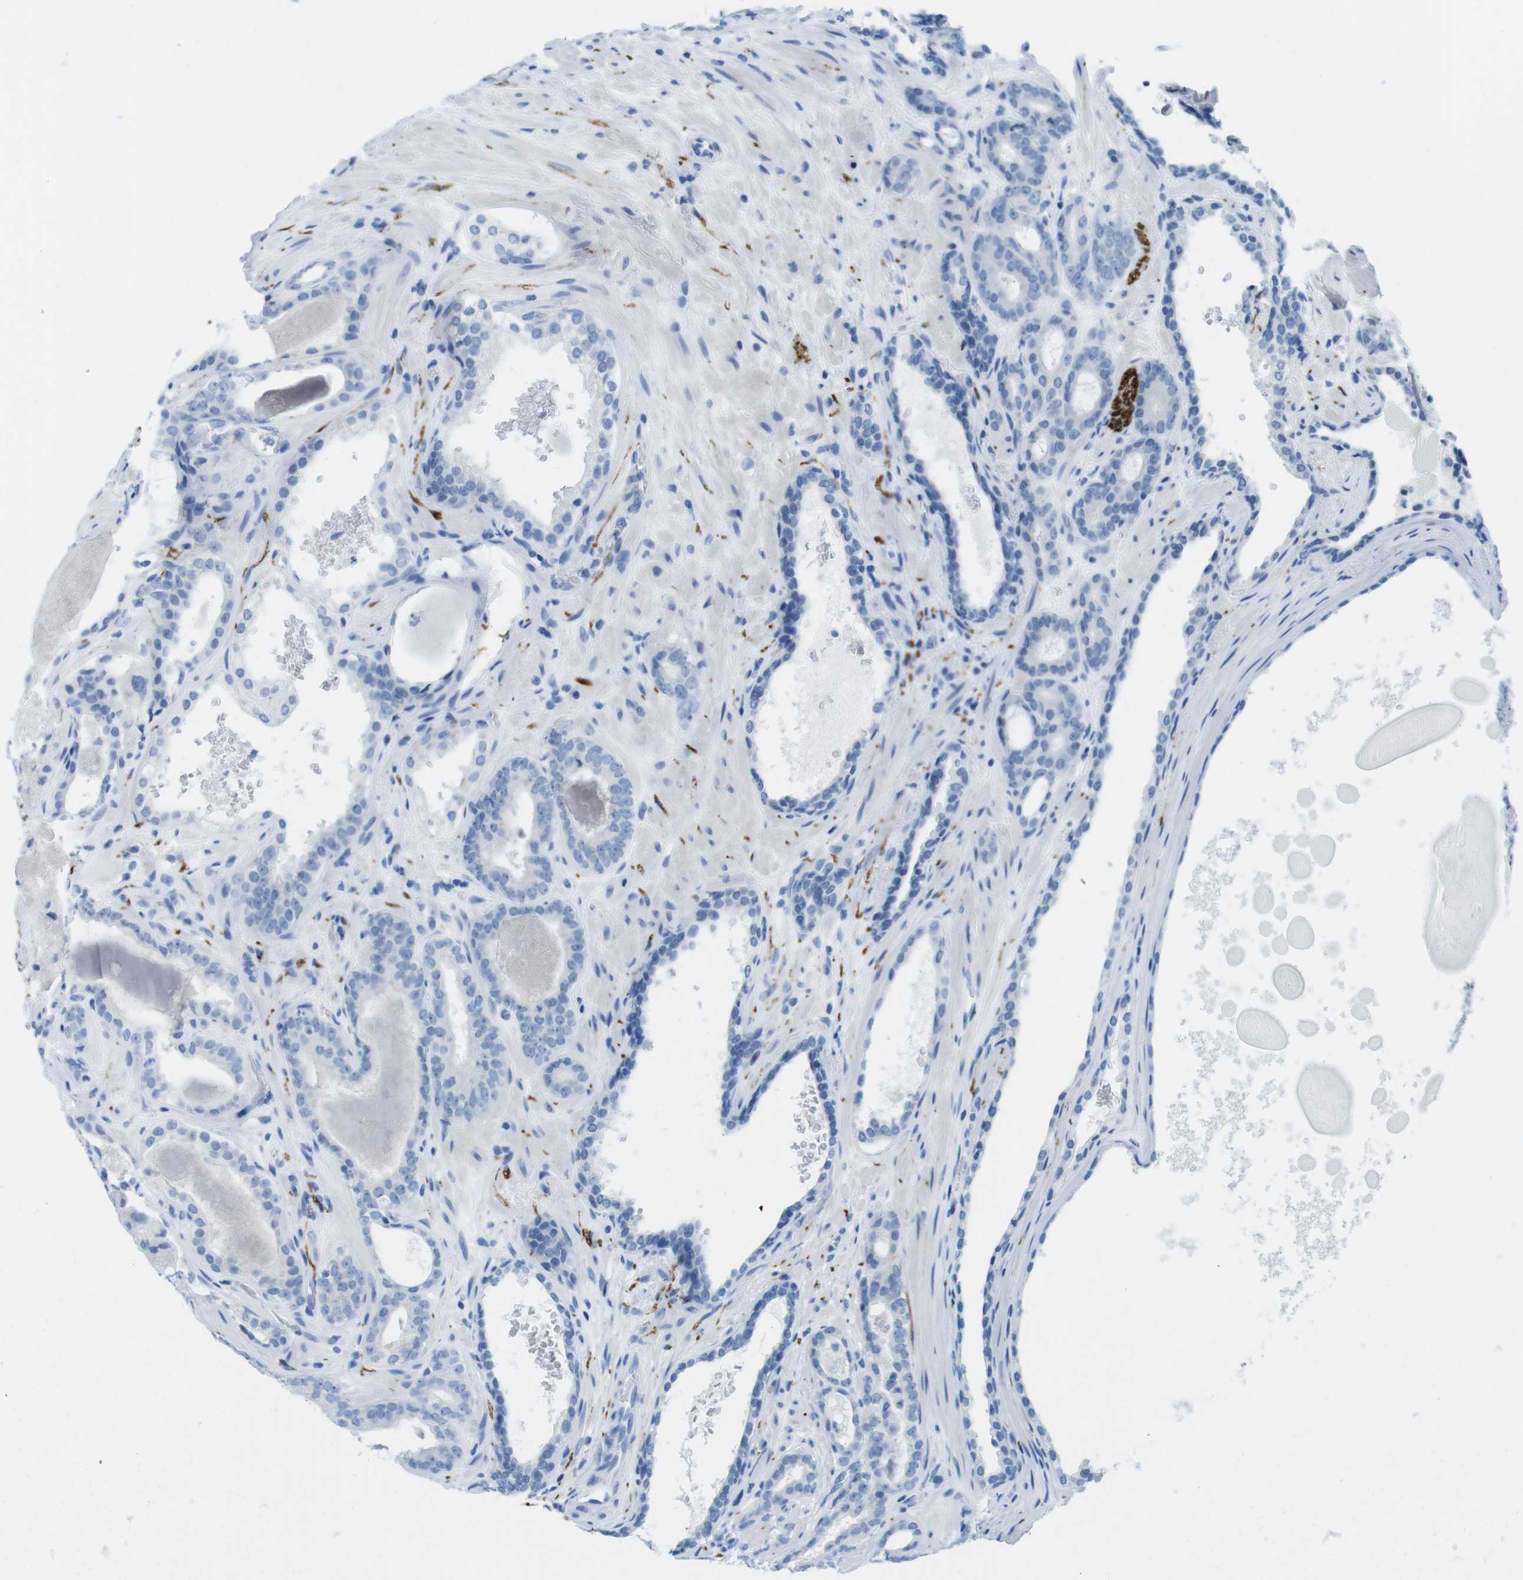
{"staining": {"intensity": "negative", "quantity": "none", "location": "none"}, "tissue": "prostate cancer", "cell_type": "Tumor cells", "image_type": "cancer", "snomed": [{"axis": "morphology", "description": "Adenocarcinoma, High grade"}, {"axis": "topography", "description": "Prostate"}], "caption": "Immunohistochemistry of human adenocarcinoma (high-grade) (prostate) reveals no staining in tumor cells.", "gene": "GAP43", "patient": {"sex": "male", "age": 60}}